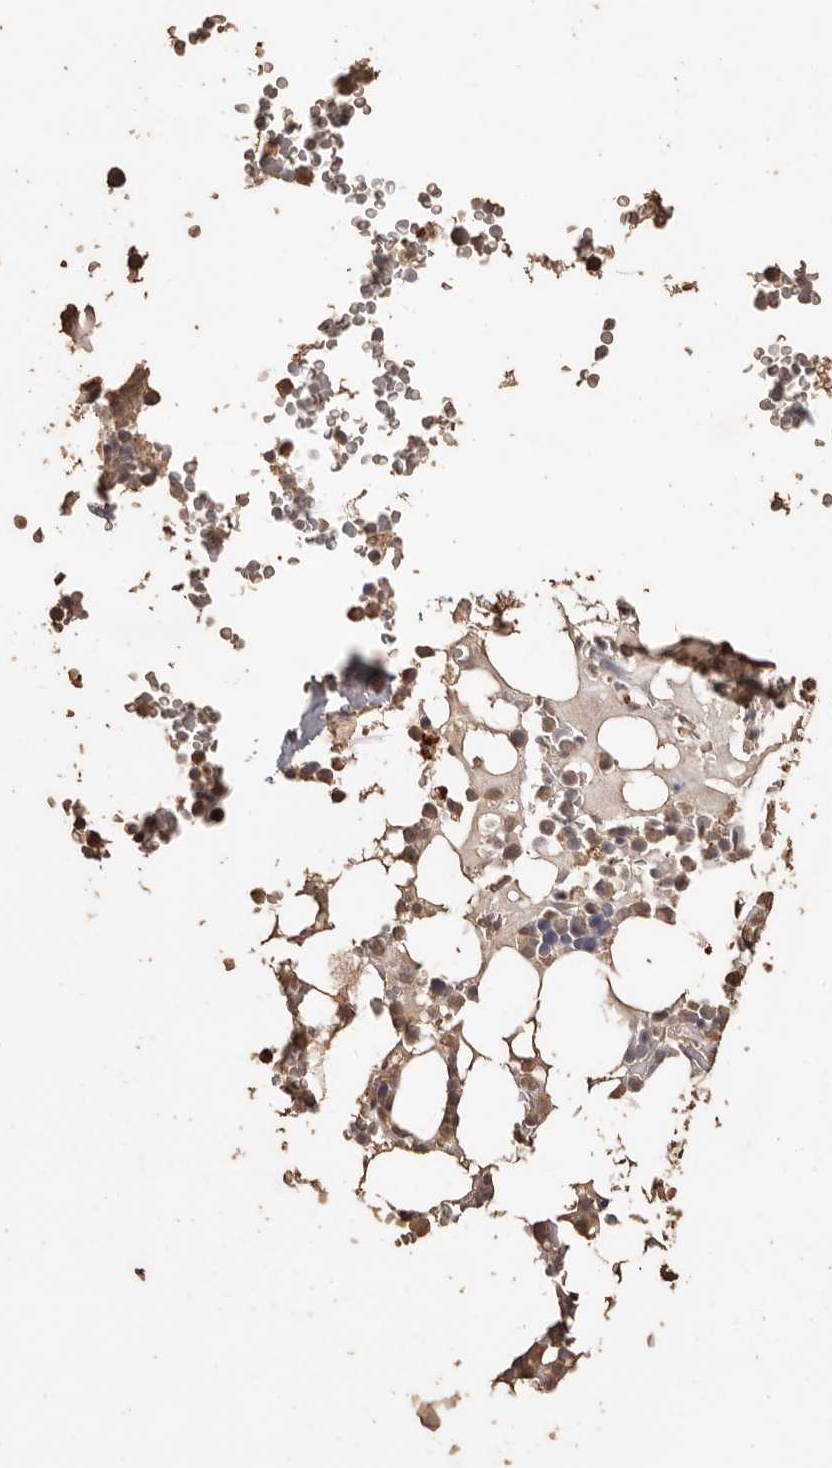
{"staining": {"intensity": "weak", "quantity": "25%-75%", "location": "cytoplasmic/membranous"}, "tissue": "bone marrow", "cell_type": "Hematopoietic cells", "image_type": "normal", "snomed": [{"axis": "morphology", "description": "Normal tissue, NOS"}, {"axis": "topography", "description": "Bone marrow"}], "caption": "DAB immunohistochemical staining of benign human bone marrow exhibits weak cytoplasmic/membranous protein expression in approximately 25%-75% of hematopoietic cells.", "gene": "PKDCC", "patient": {"sex": "male", "age": 58}}